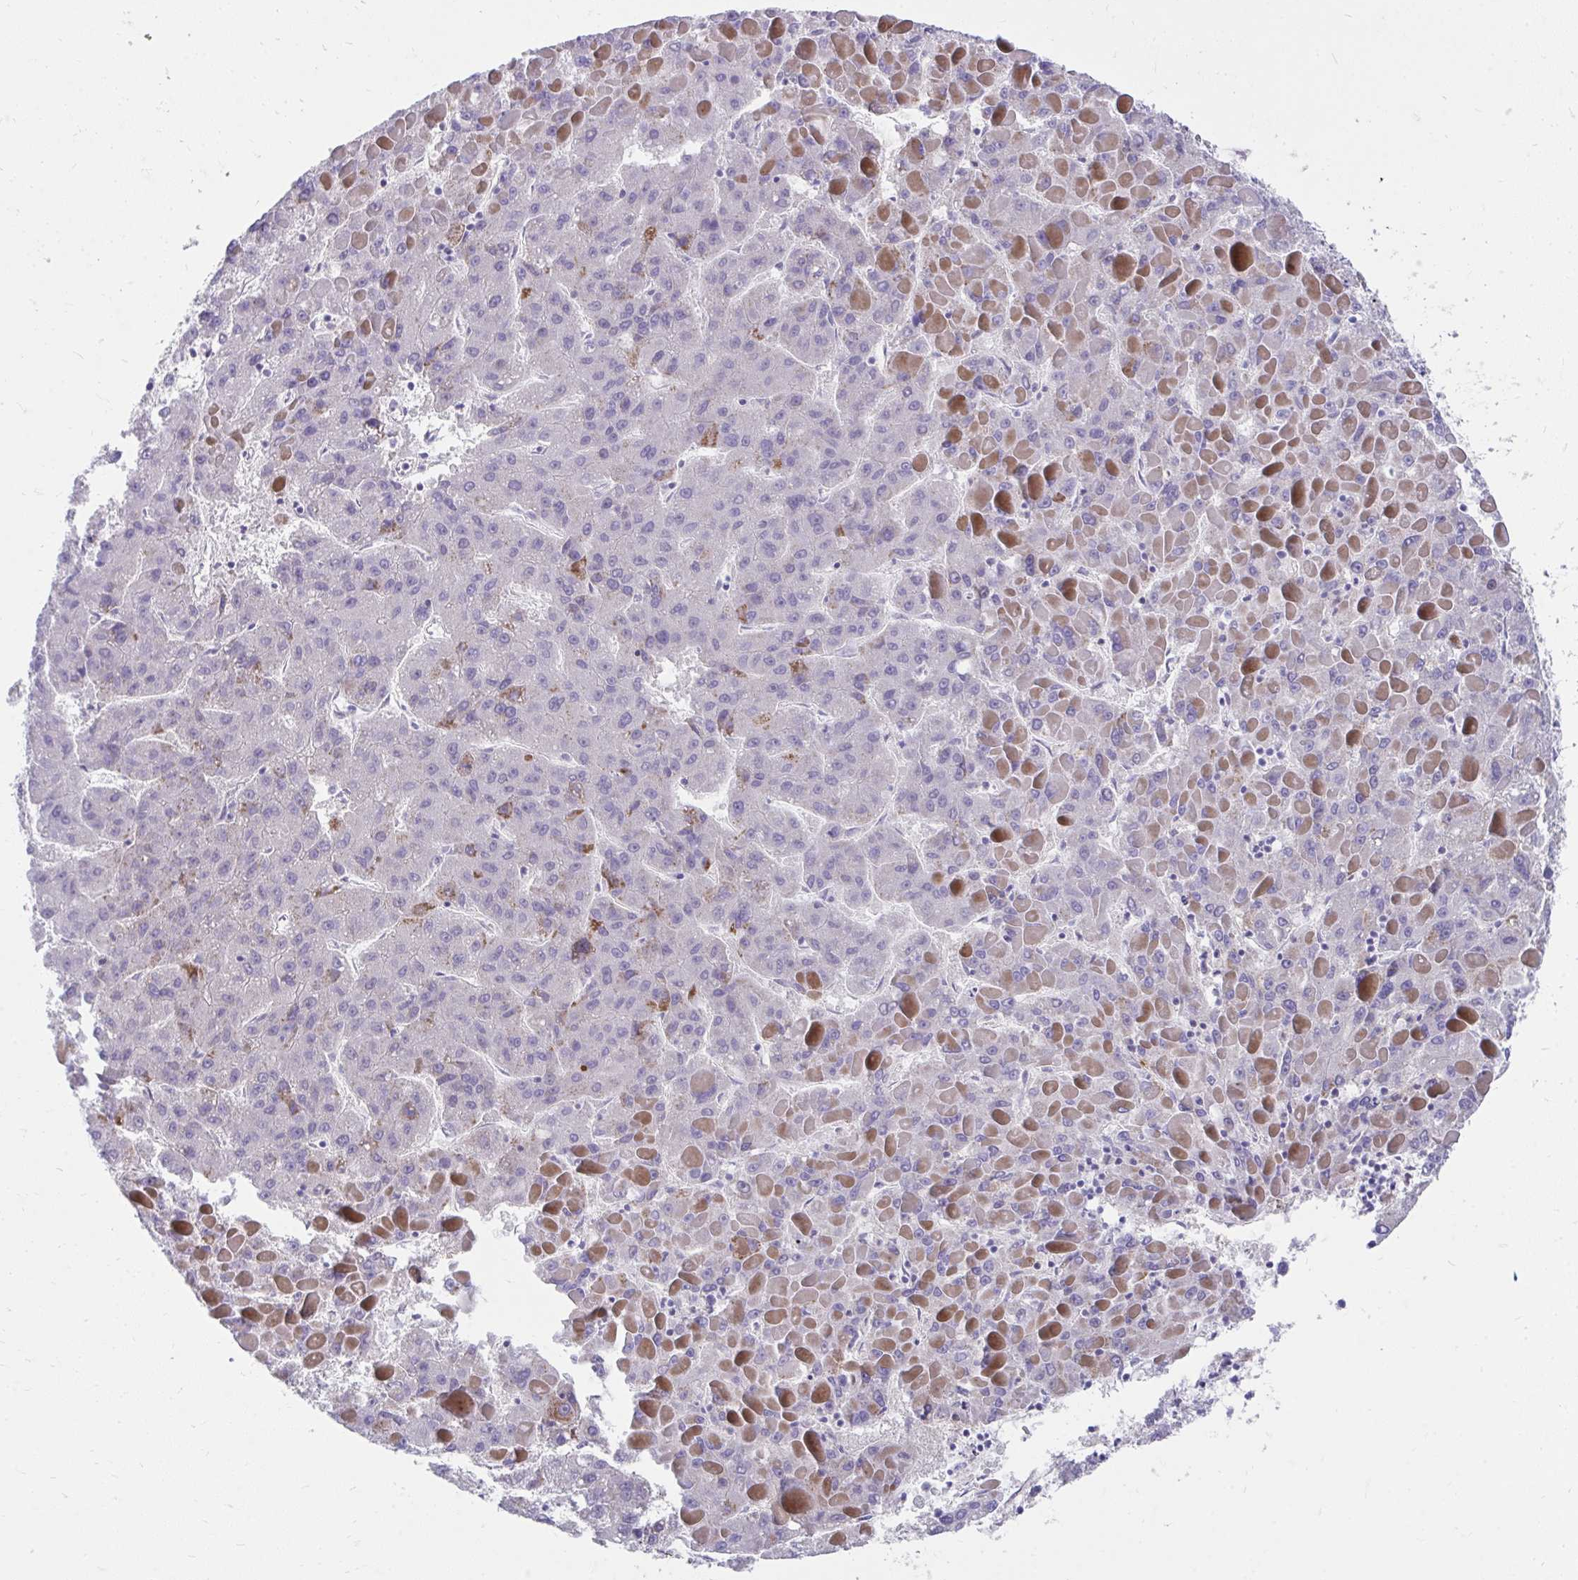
{"staining": {"intensity": "negative", "quantity": "none", "location": "none"}, "tissue": "liver cancer", "cell_type": "Tumor cells", "image_type": "cancer", "snomed": [{"axis": "morphology", "description": "Carcinoma, Hepatocellular, NOS"}, {"axis": "topography", "description": "Liver"}], "caption": "DAB immunohistochemical staining of human liver cancer shows no significant staining in tumor cells.", "gene": "SLAMF7", "patient": {"sex": "female", "age": 82}}